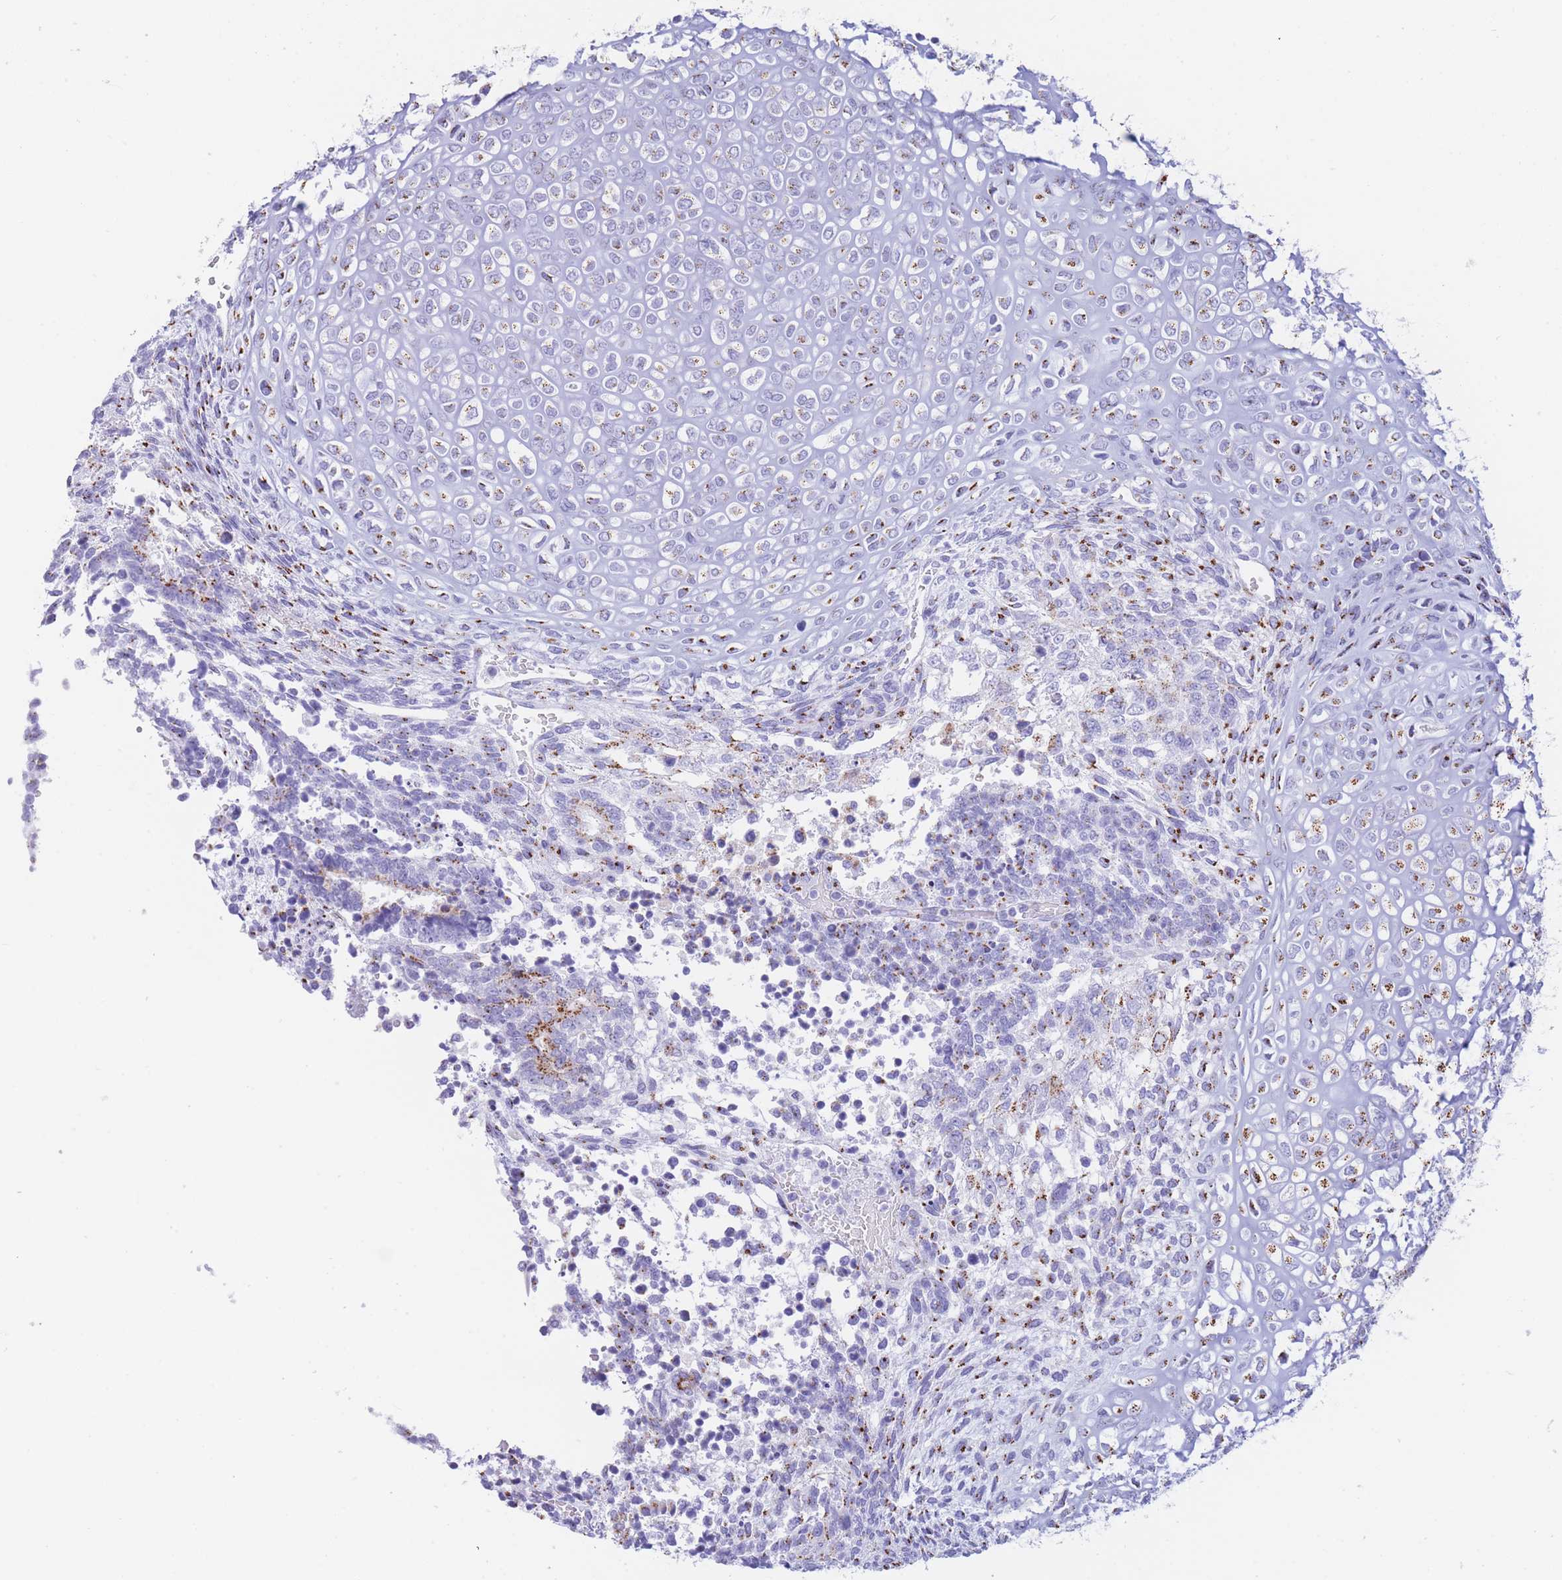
{"staining": {"intensity": "strong", "quantity": "25%-75%", "location": "cytoplasmic/membranous"}, "tissue": "testis cancer", "cell_type": "Tumor cells", "image_type": "cancer", "snomed": [{"axis": "morphology", "description": "Carcinoma, Embryonal, NOS"}, {"axis": "topography", "description": "Testis"}], "caption": "Immunohistochemistry (IHC) of testis cancer displays high levels of strong cytoplasmic/membranous staining in approximately 25%-75% of tumor cells.", "gene": "FAM3C", "patient": {"sex": "male", "age": 23}}